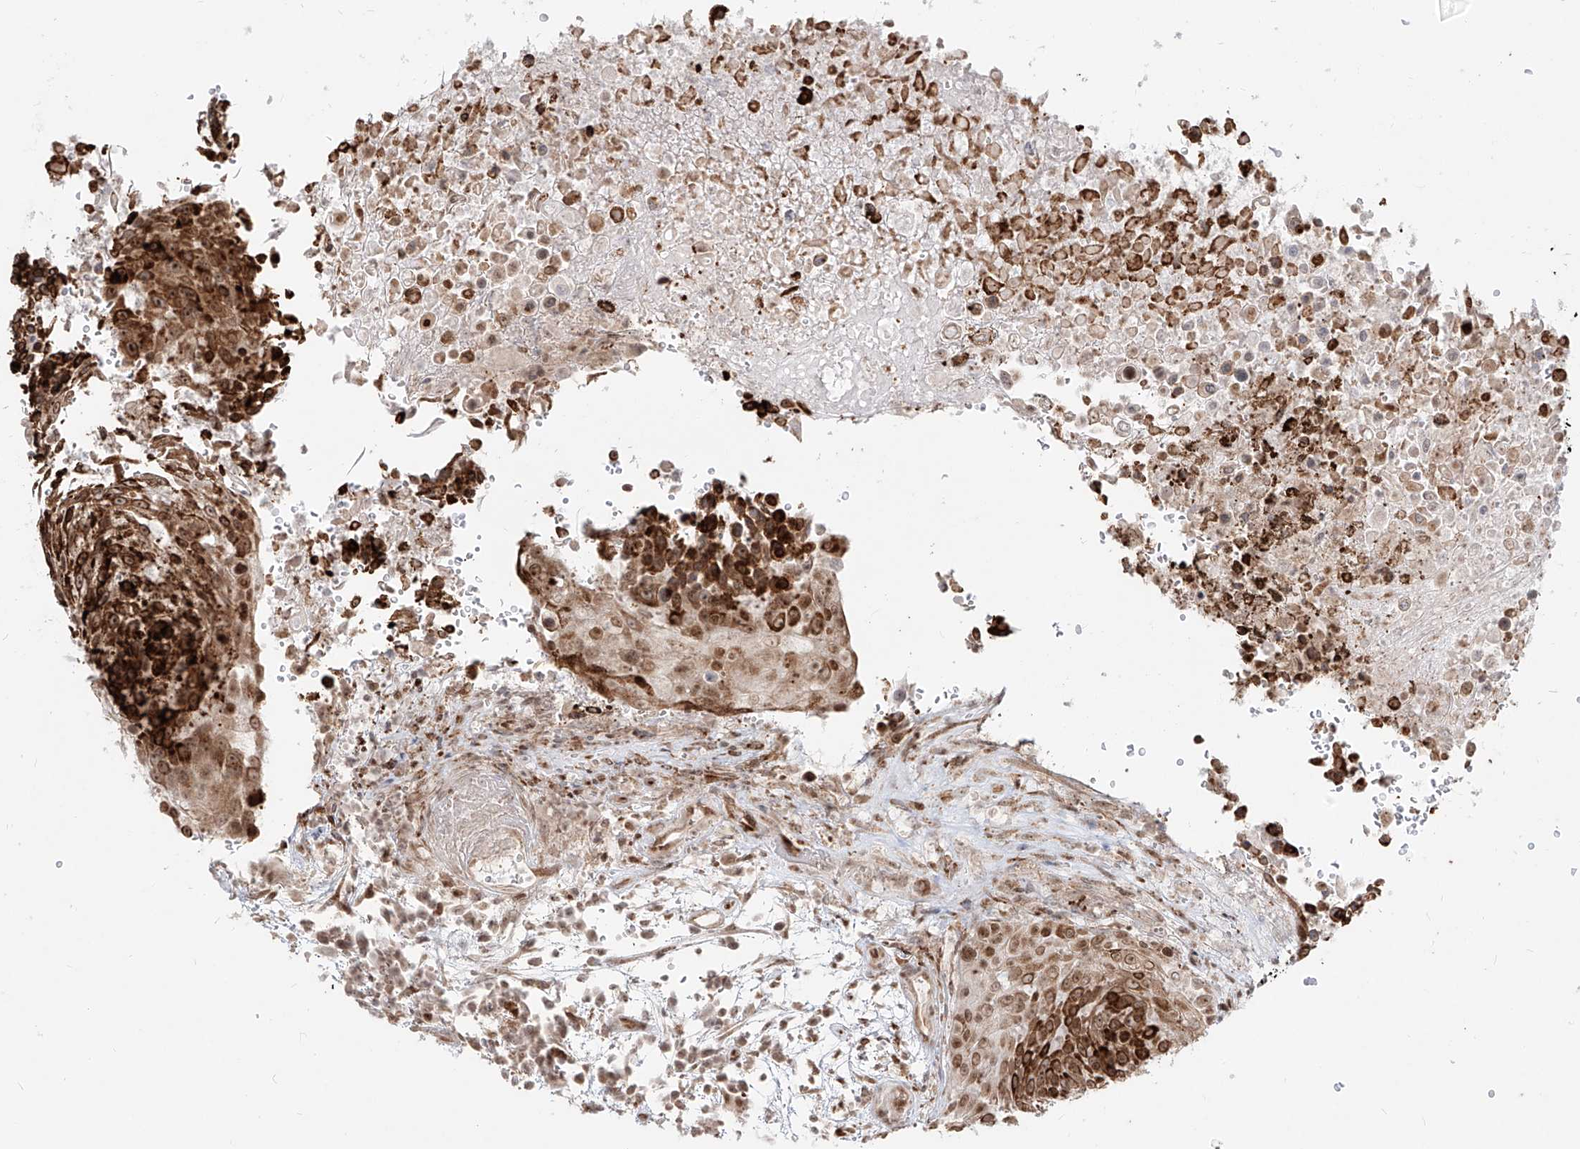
{"staining": {"intensity": "moderate", "quantity": ">75%", "location": "cytoplasmic/membranous,nuclear"}, "tissue": "urothelial cancer", "cell_type": "Tumor cells", "image_type": "cancer", "snomed": [{"axis": "morphology", "description": "Urothelial carcinoma, High grade"}, {"axis": "topography", "description": "Urinary bladder"}], "caption": "Immunohistochemistry (IHC) of urothelial carcinoma (high-grade) displays medium levels of moderate cytoplasmic/membranous and nuclear expression in approximately >75% of tumor cells.", "gene": "ZNF710", "patient": {"sex": "female", "age": 63}}